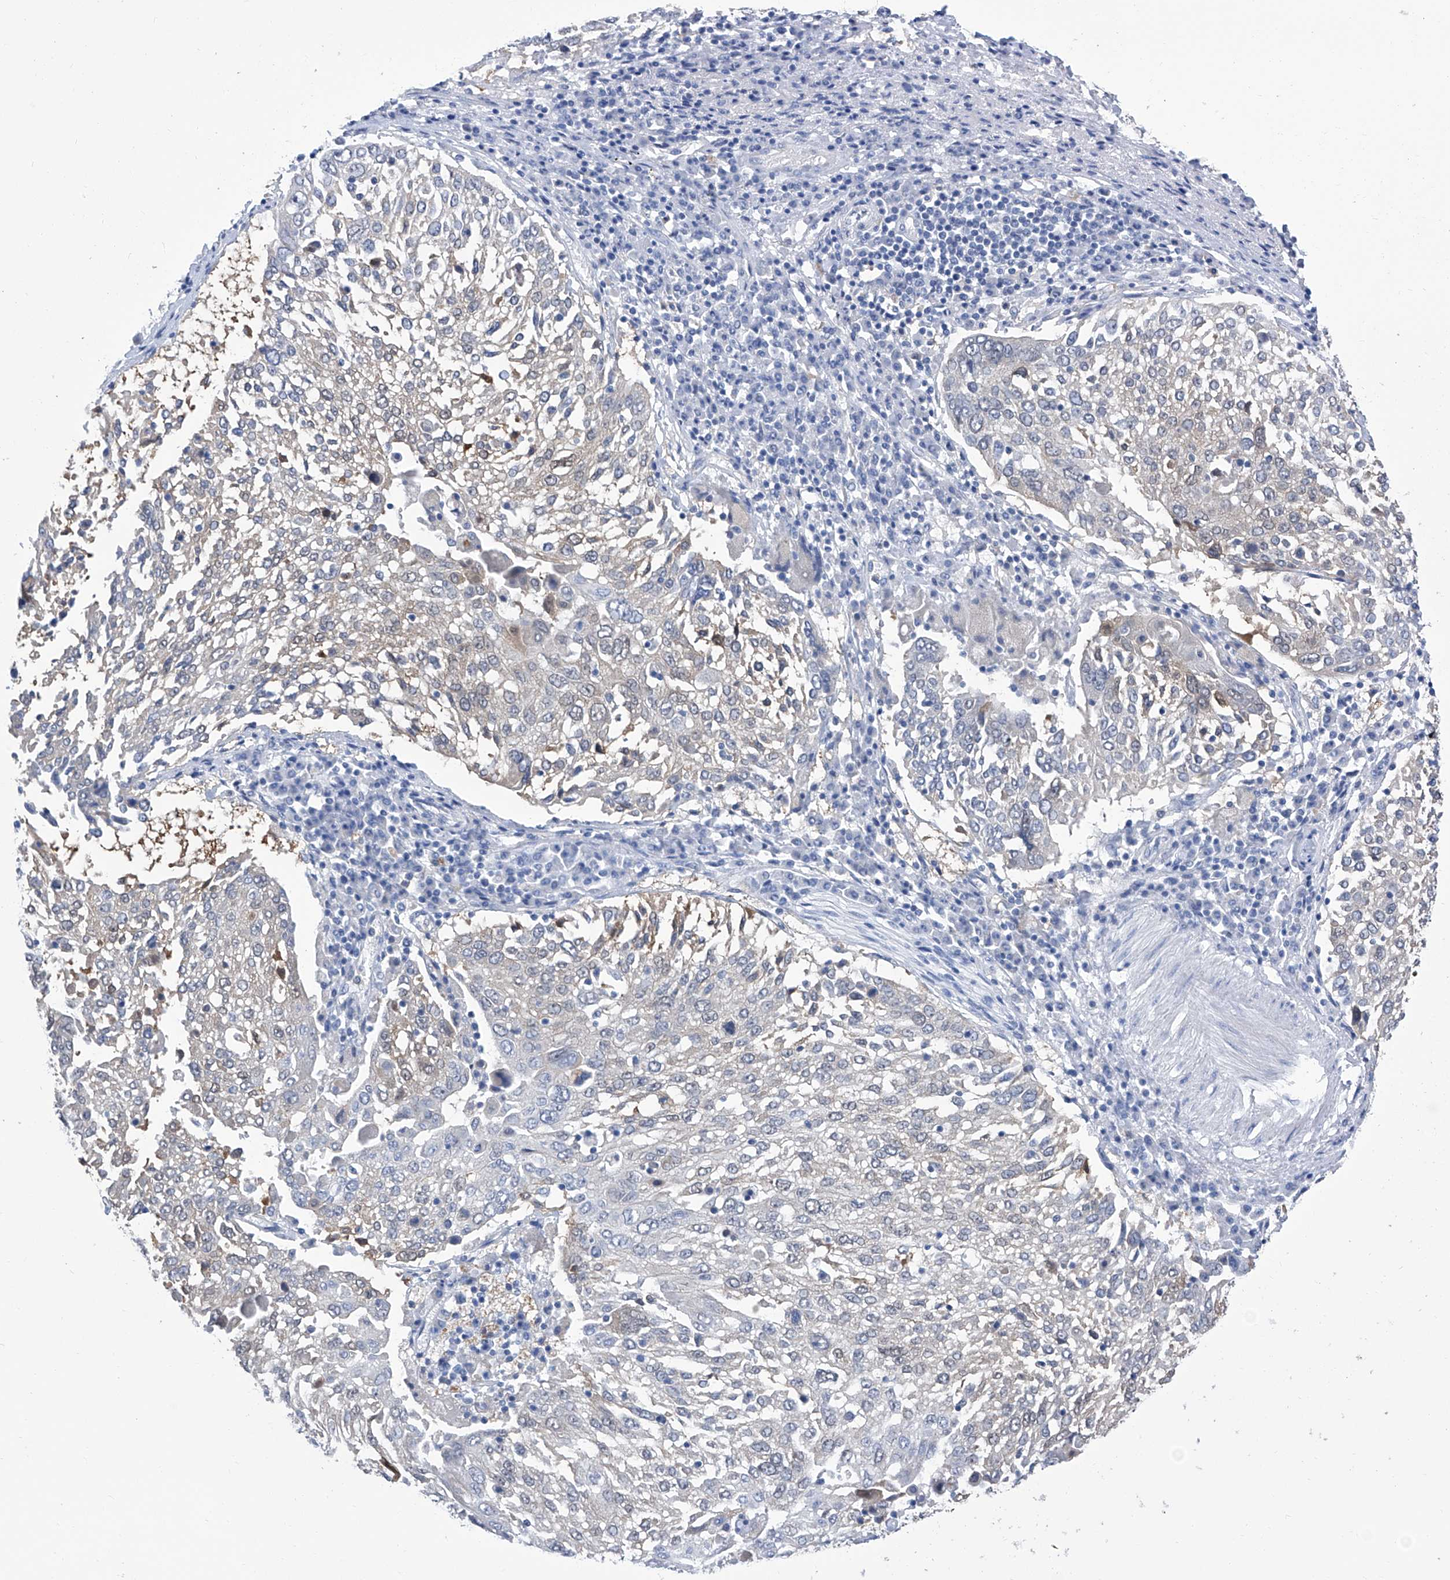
{"staining": {"intensity": "negative", "quantity": "none", "location": "none"}, "tissue": "lung cancer", "cell_type": "Tumor cells", "image_type": "cancer", "snomed": [{"axis": "morphology", "description": "Squamous cell carcinoma, NOS"}, {"axis": "topography", "description": "Lung"}], "caption": "A high-resolution micrograph shows IHC staining of lung cancer, which demonstrates no significant expression in tumor cells.", "gene": "IMPA2", "patient": {"sex": "male", "age": 65}}